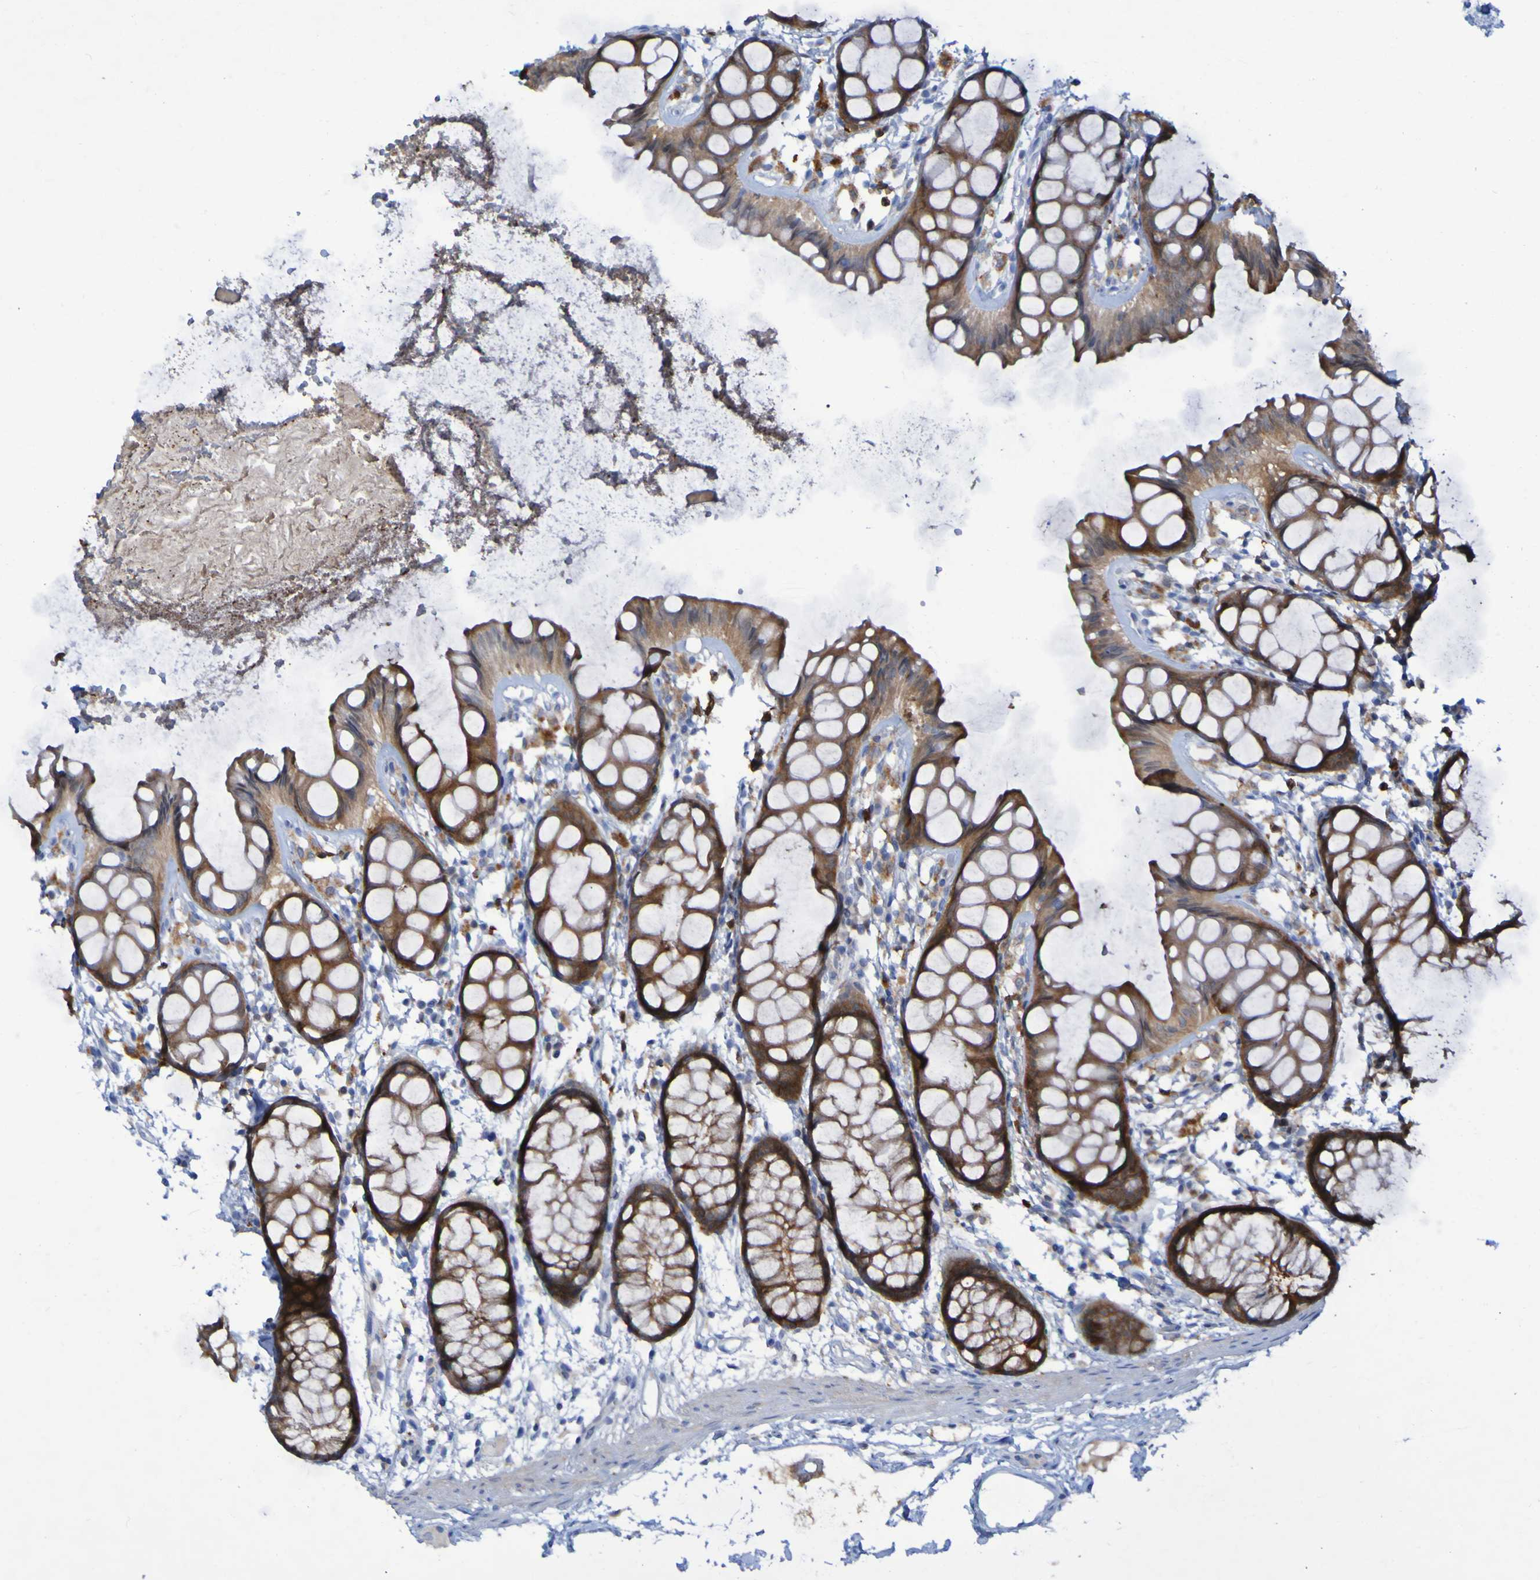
{"staining": {"intensity": "strong", "quantity": ">75%", "location": "cytoplasmic/membranous"}, "tissue": "rectum", "cell_type": "Glandular cells", "image_type": "normal", "snomed": [{"axis": "morphology", "description": "Normal tissue, NOS"}, {"axis": "topography", "description": "Rectum"}], "caption": "Rectum stained for a protein (brown) shows strong cytoplasmic/membranous positive positivity in about >75% of glandular cells.", "gene": "MPPE1", "patient": {"sex": "female", "age": 66}}